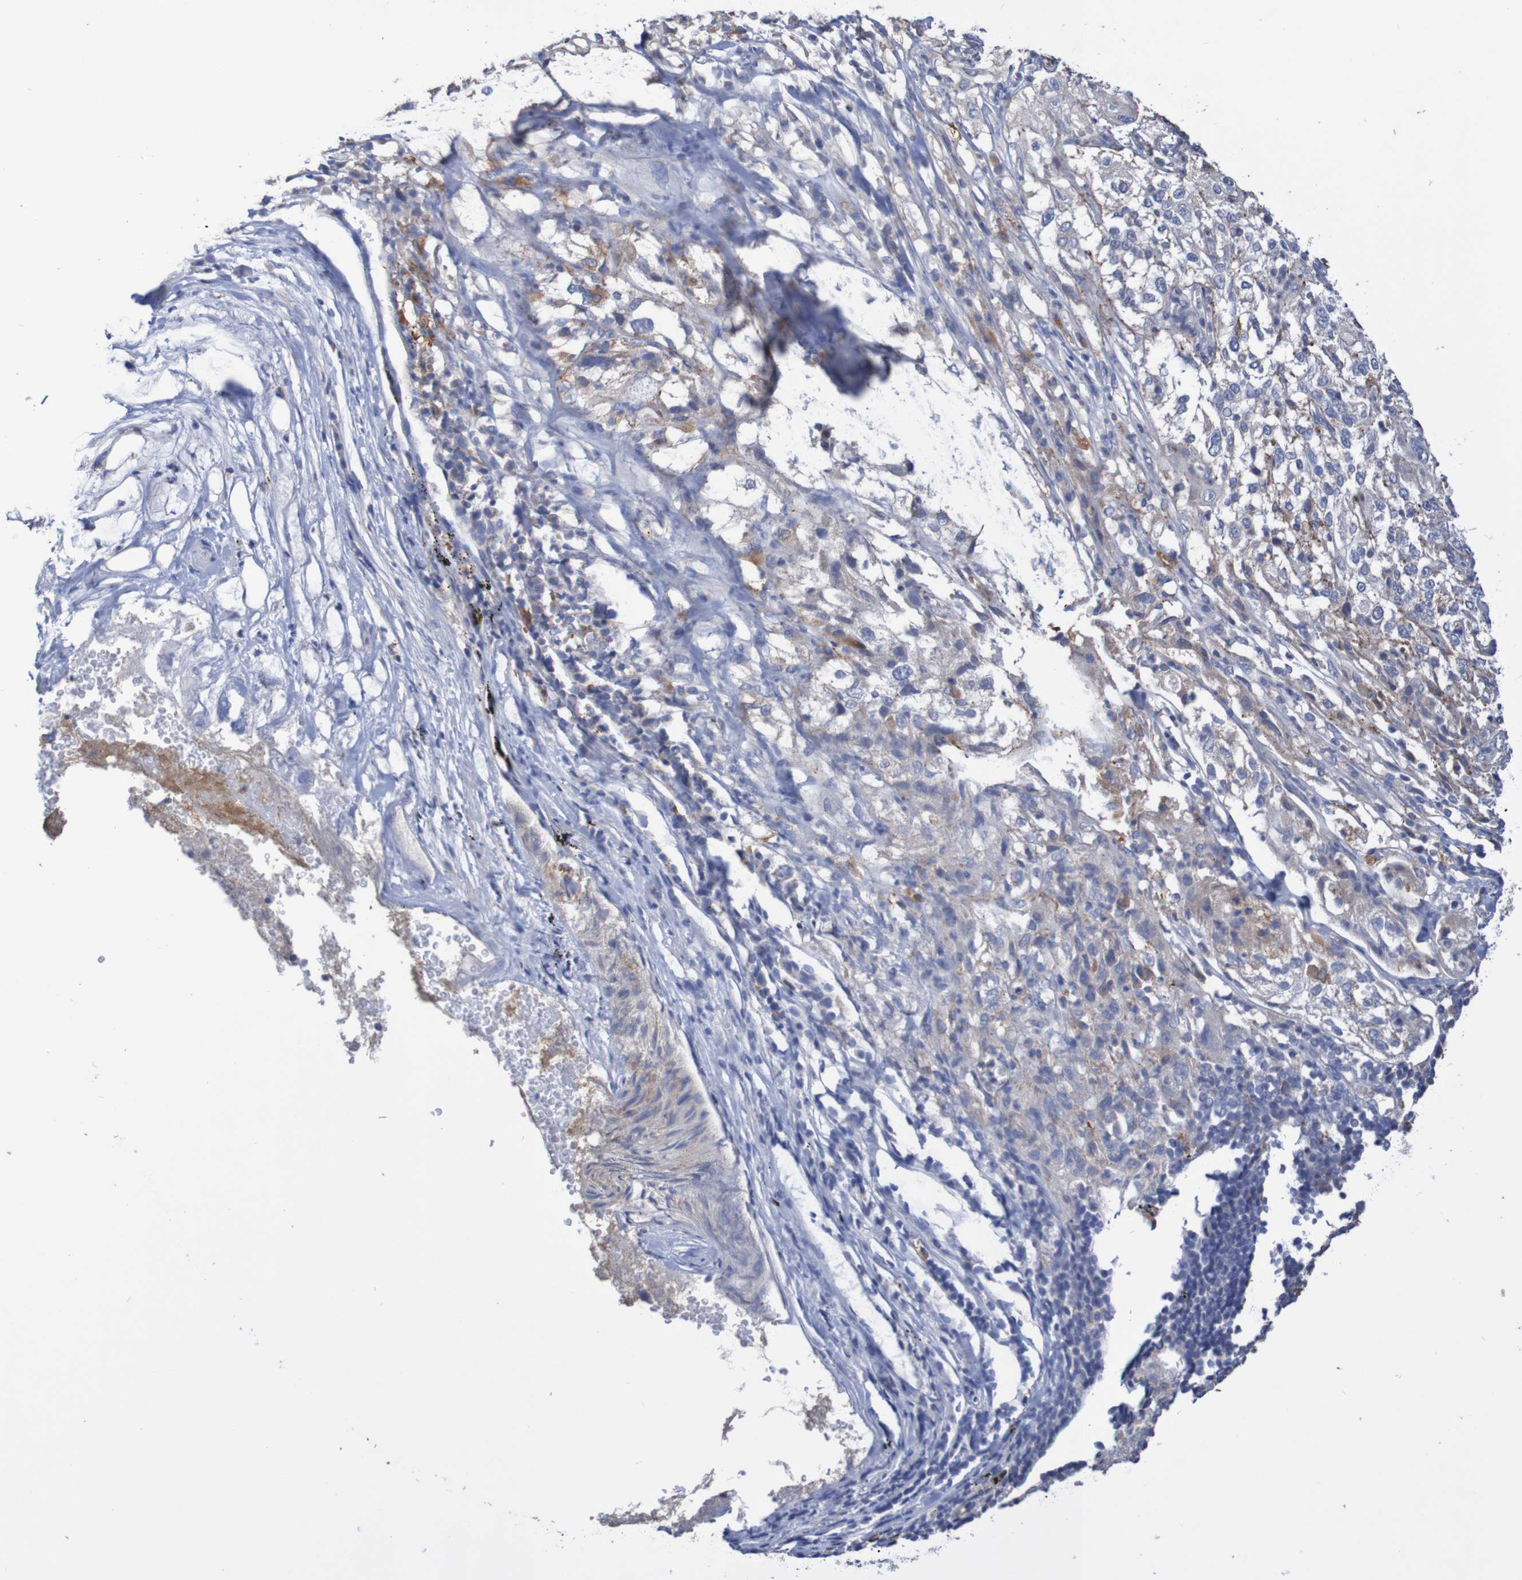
{"staining": {"intensity": "weak", "quantity": "<25%", "location": "cytoplasmic/membranous"}, "tissue": "lung cancer", "cell_type": "Tumor cells", "image_type": "cancer", "snomed": [{"axis": "morphology", "description": "Inflammation, NOS"}, {"axis": "morphology", "description": "Squamous cell carcinoma, NOS"}, {"axis": "topography", "description": "Lymph node"}, {"axis": "topography", "description": "Soft tissue"}, {"axis": "topography", "description": "Lung"}], "caption": "This is an IHC histopathology image of lung cancer (squamous cell carcinoma). There is no staining in tumor cells.", "gene": "PHYH", "patient": {"sex": "male", "age": 66}}